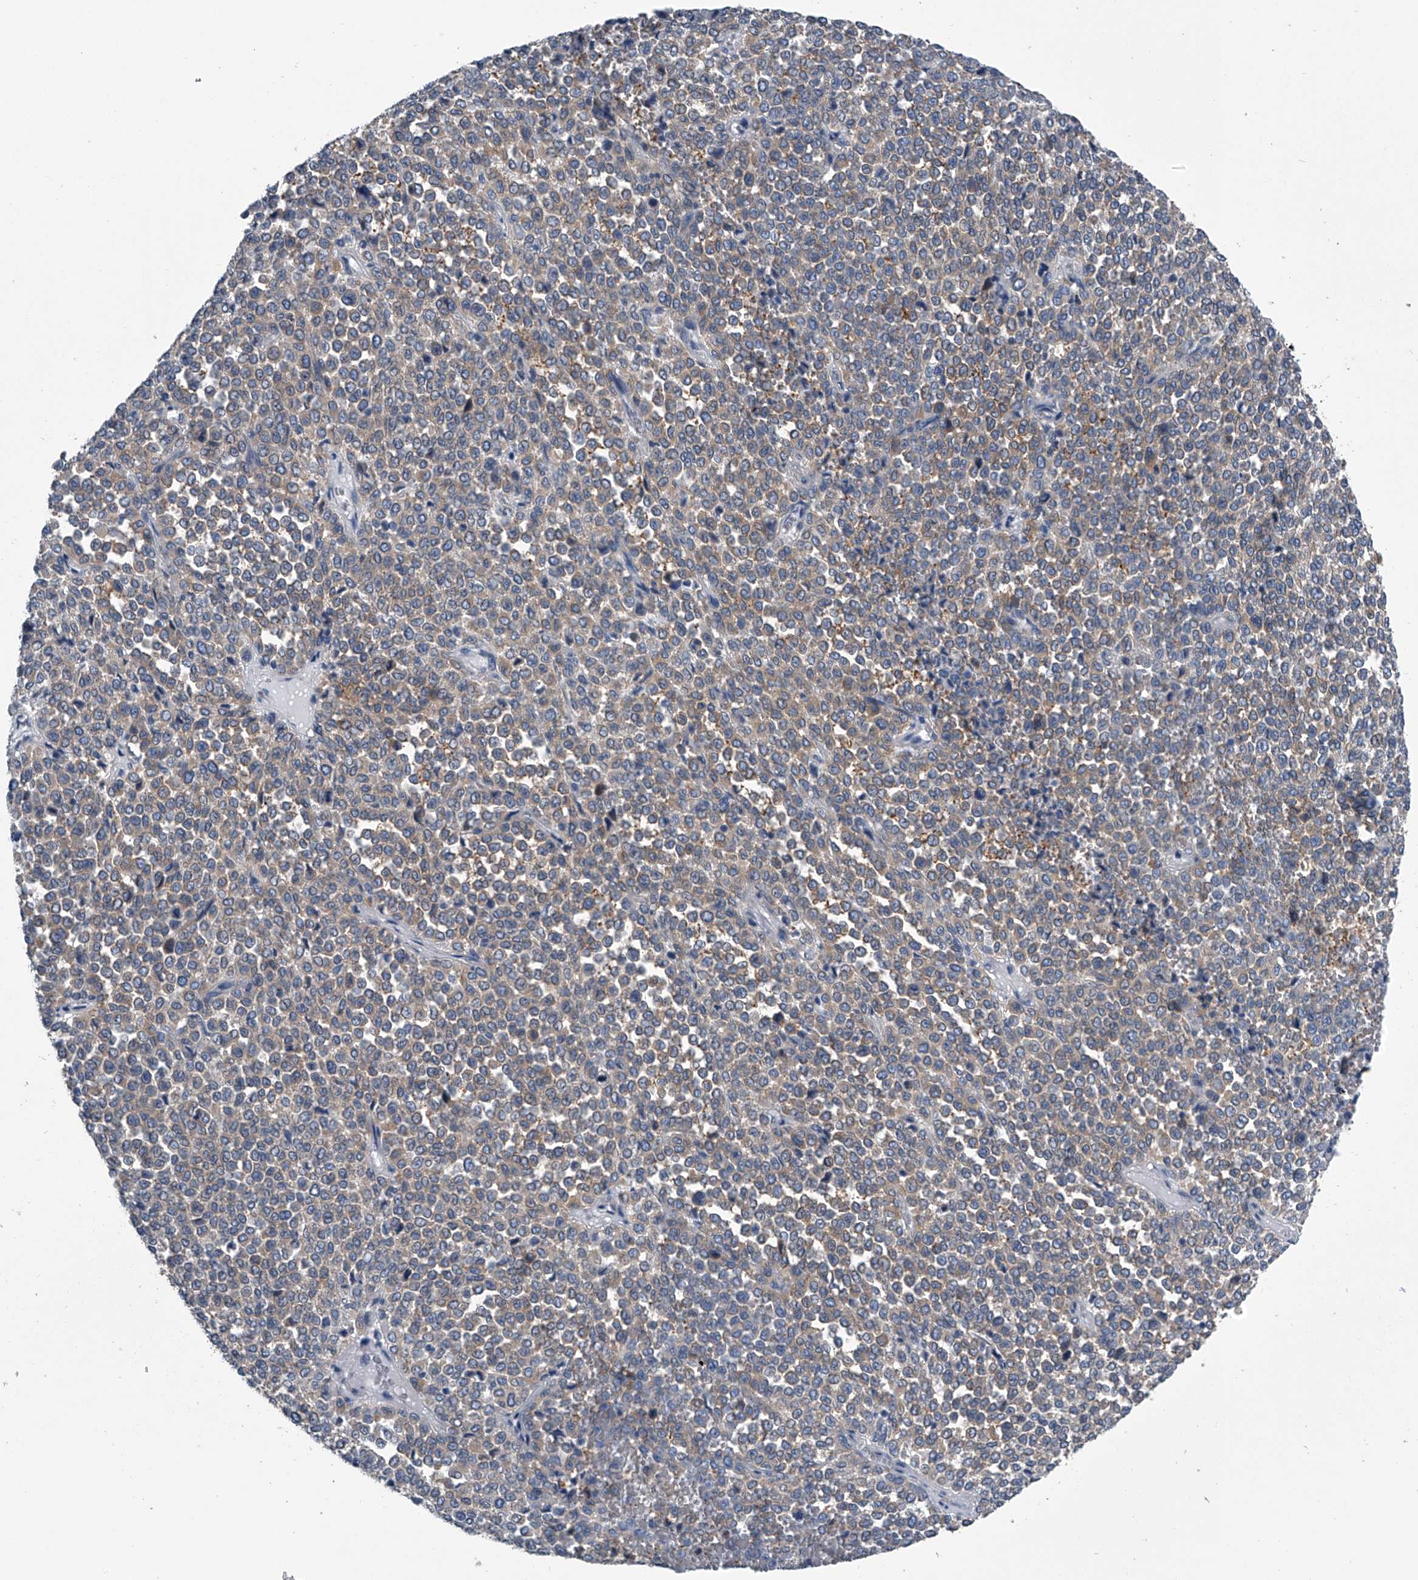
{"staining": {"intensity": "weak", "quantity": ">75%", "location": "cytoplasmic/membranous"}, "tissue": "melanoma", "cell_type": "Tumor cells", "image_type": "cancer", "snomed": [{"axis": "morphology", "description": "Malignant melanoma, Metastatic site"}, {"axis": "topography", "description": "Pancreas"}], "caption": "Immunohistochemistry (IHC) (DAB (3,3'-diaminobenzidine)) staining of melanoma exhibits weak cytoplasmic/membranous protein staining in about >75% of tumor cells.", "gene": "PPP2R5D", "patient": {"sex": "female", "age": 30}}